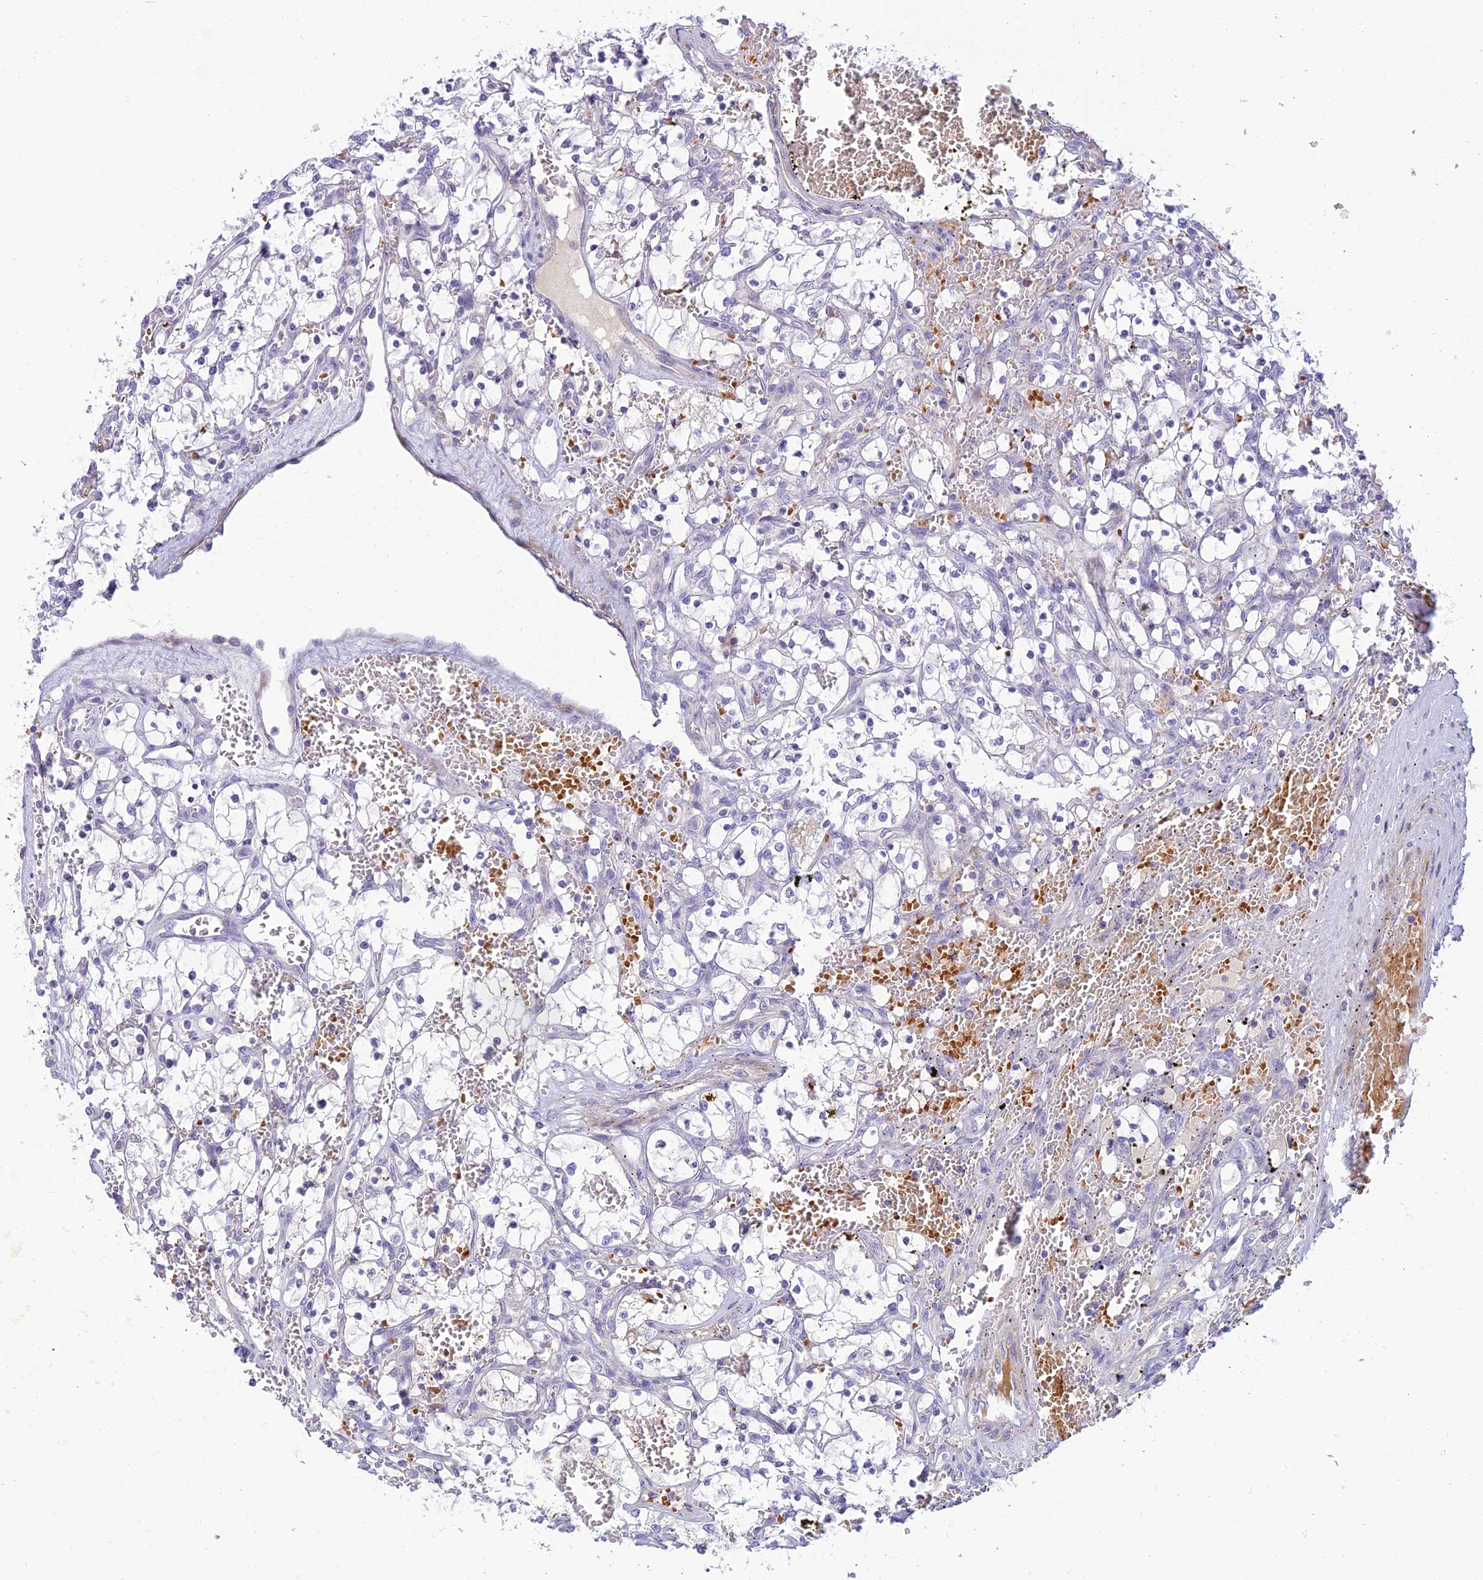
{"staining": {"intensity": "negative", "quantity": "none", "location": "none"}, "tissue": "renal cancer", "cell_type": "Tumor cells", "image_type": "cancer", "snomed": [{"axis": "morphology", "description": "Adenocarcinoma, NOS"}, {"axis": "topography", "description": "Kidney"}], "caption": "Immunohistochemical staining of human renal cancer (adenocarcinoma) exhibits no significant expression in tumor cells.", "gene": "CLIP4", "patient": {"sex": "female", "age": 69}}